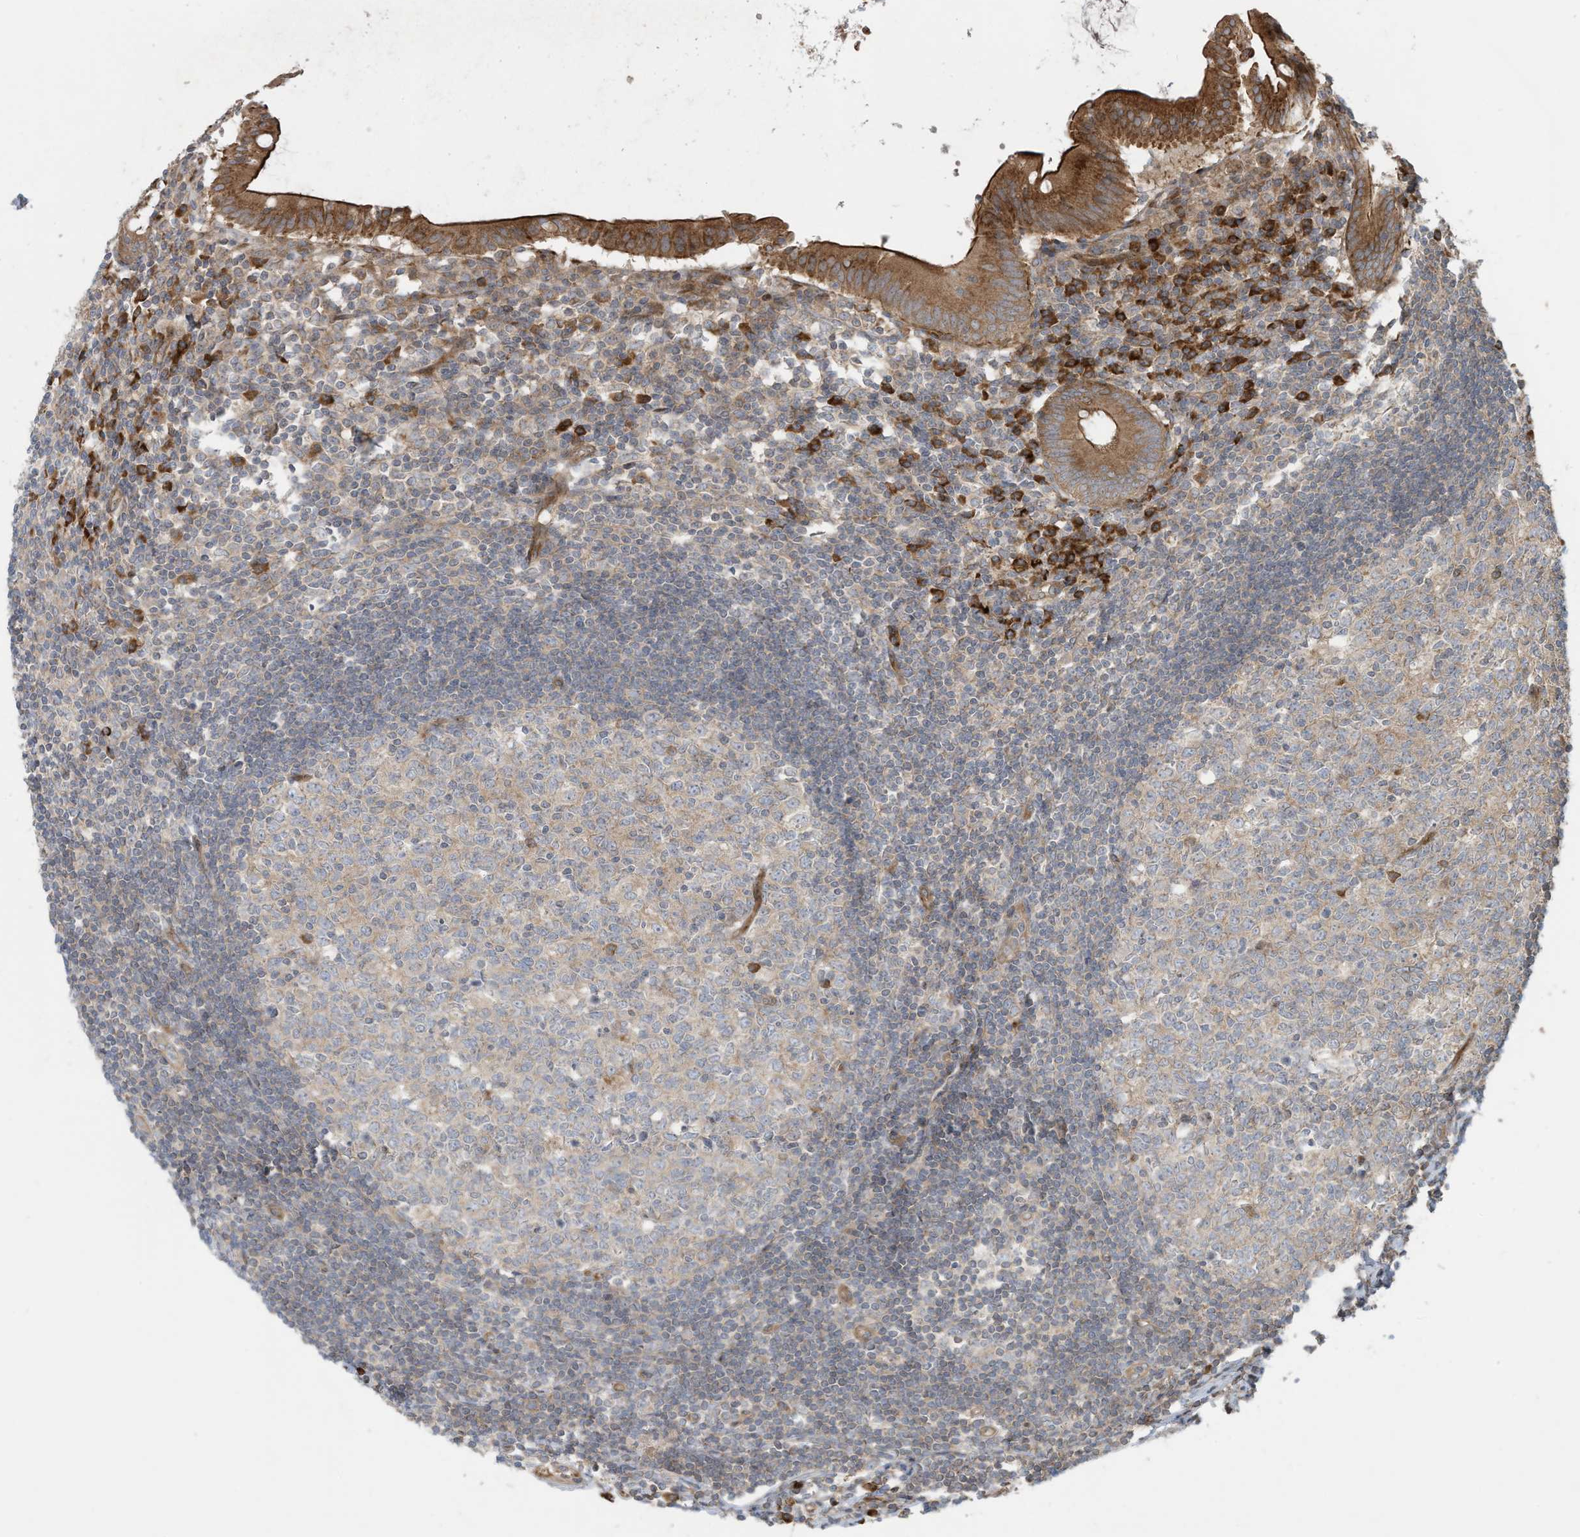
{"staining": {"intensity": "moderate", "quantity": ">75%", "location": "cytoplasmic/membranous"}, "tissue": "appendix", "cell_type": "Glandular cells", "image_type": "normal", "snomed": [{"axis": "morphology", "description": "Normal tissue, NOS"}, {"axis": "topography", "description": "Appendix"}], "caption": "Appendix stained with immunohistochemistry shows moderate cytoplasmic/membranous expression in about >75% of glandular cells.", "gene": "DDIT4", "patient": {"sex": "female", "age": 54}}